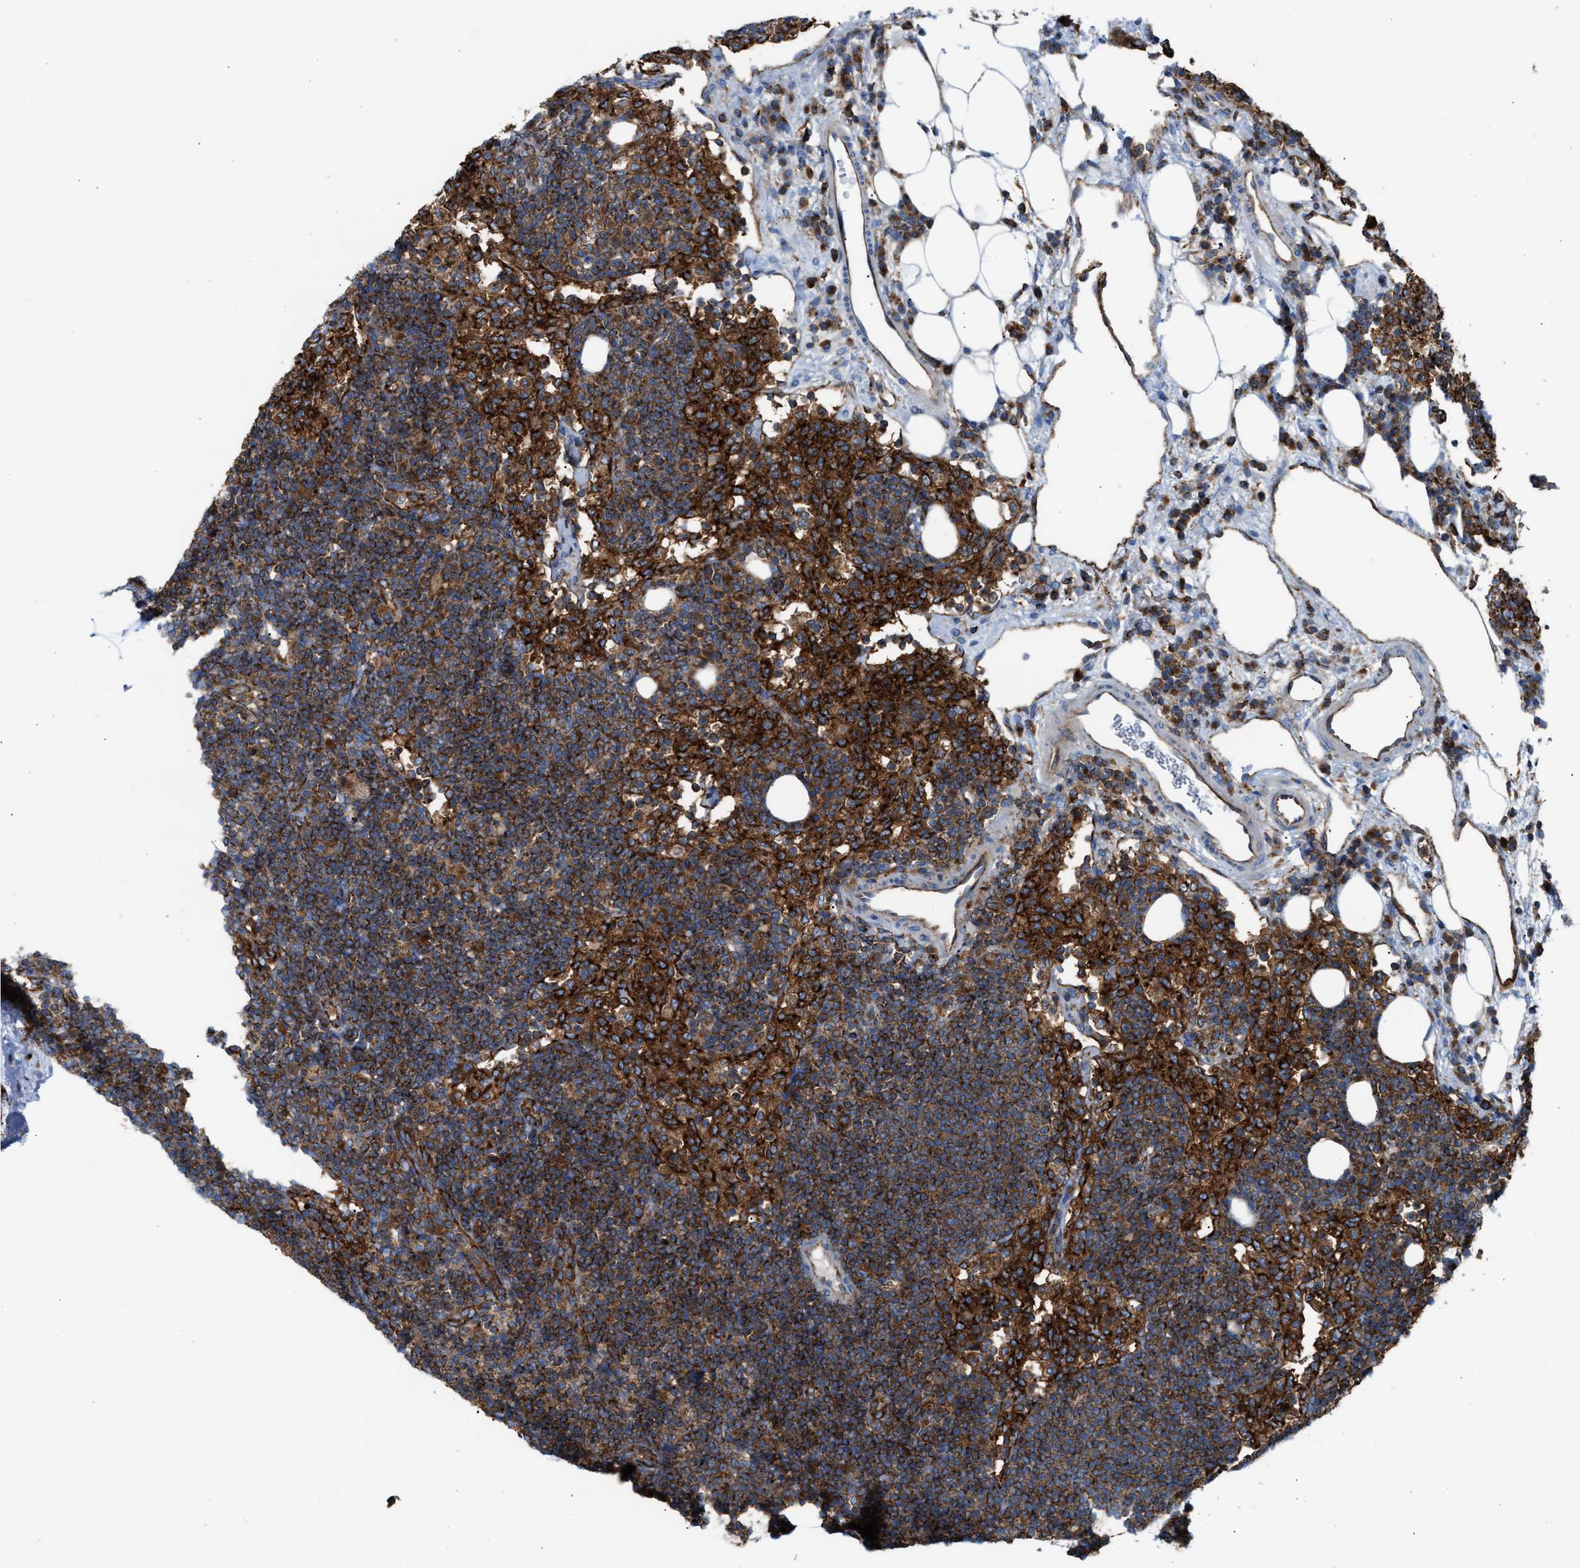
{"staining": {"intensity": "strong", "quantity": ">75%", "location": "cytoplasmic/membranous"}, "tissue": "lymph node", "cell_type": "Germinal center cells", "image_type": "normal", "snomed": [{"axis": "morphology", "description": "Normal tissue, NOS"}, {"axis": "morphology", "description": "Carcinoid, malignant, NOS"}, {"axis": "topography", "description": "Lymph node"}], "caption": "IHC of normal human lymph node demonstrates high levels of strong cytoplasmic/membranous expression in about >75% of germinal center cells.", "gene": "TBC1D15", "patient": {"sex": "male", "age": 47}}